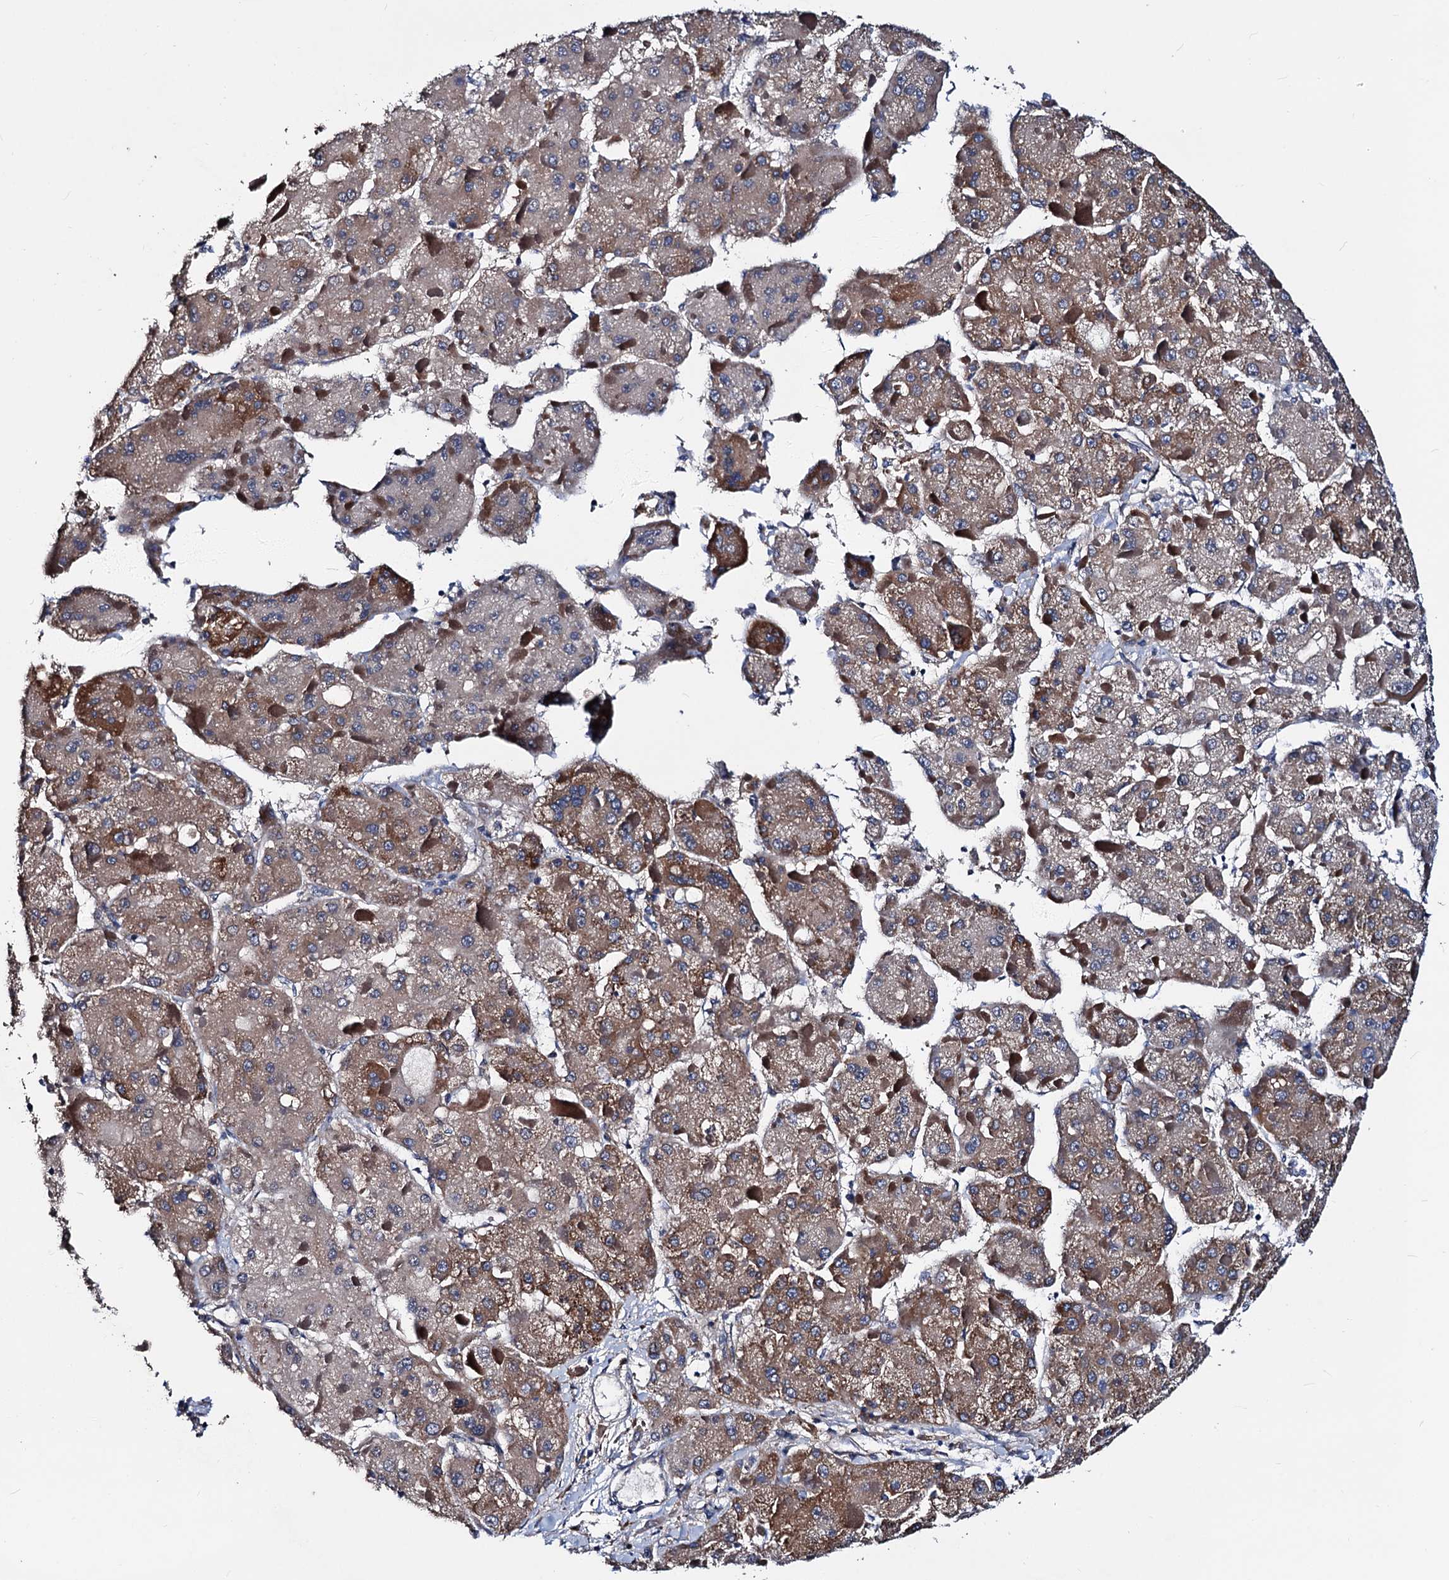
{"staining": {"intensity": "moderate", "quantity": ">75%", "location": "cytoplasmic/membranous"}, "tissue": "liver cancer", "cell_type": "Tumor cells", "image_type": "cancer", "snomed": [{"axis": "morphology", "description": "Carcinoma, Hepatocellular, NOS"}, {"axis": "topography", "description": "Liver"}], "caption": "An IHC photomicrograph of tumor tissue is shown. Protein staining in brown highlights moderate cytoplasmic/membranous positivity in liver cancer within tumor cells.", "gene": "AKAP11", "patient": {"sex": "female", "age": 73}}